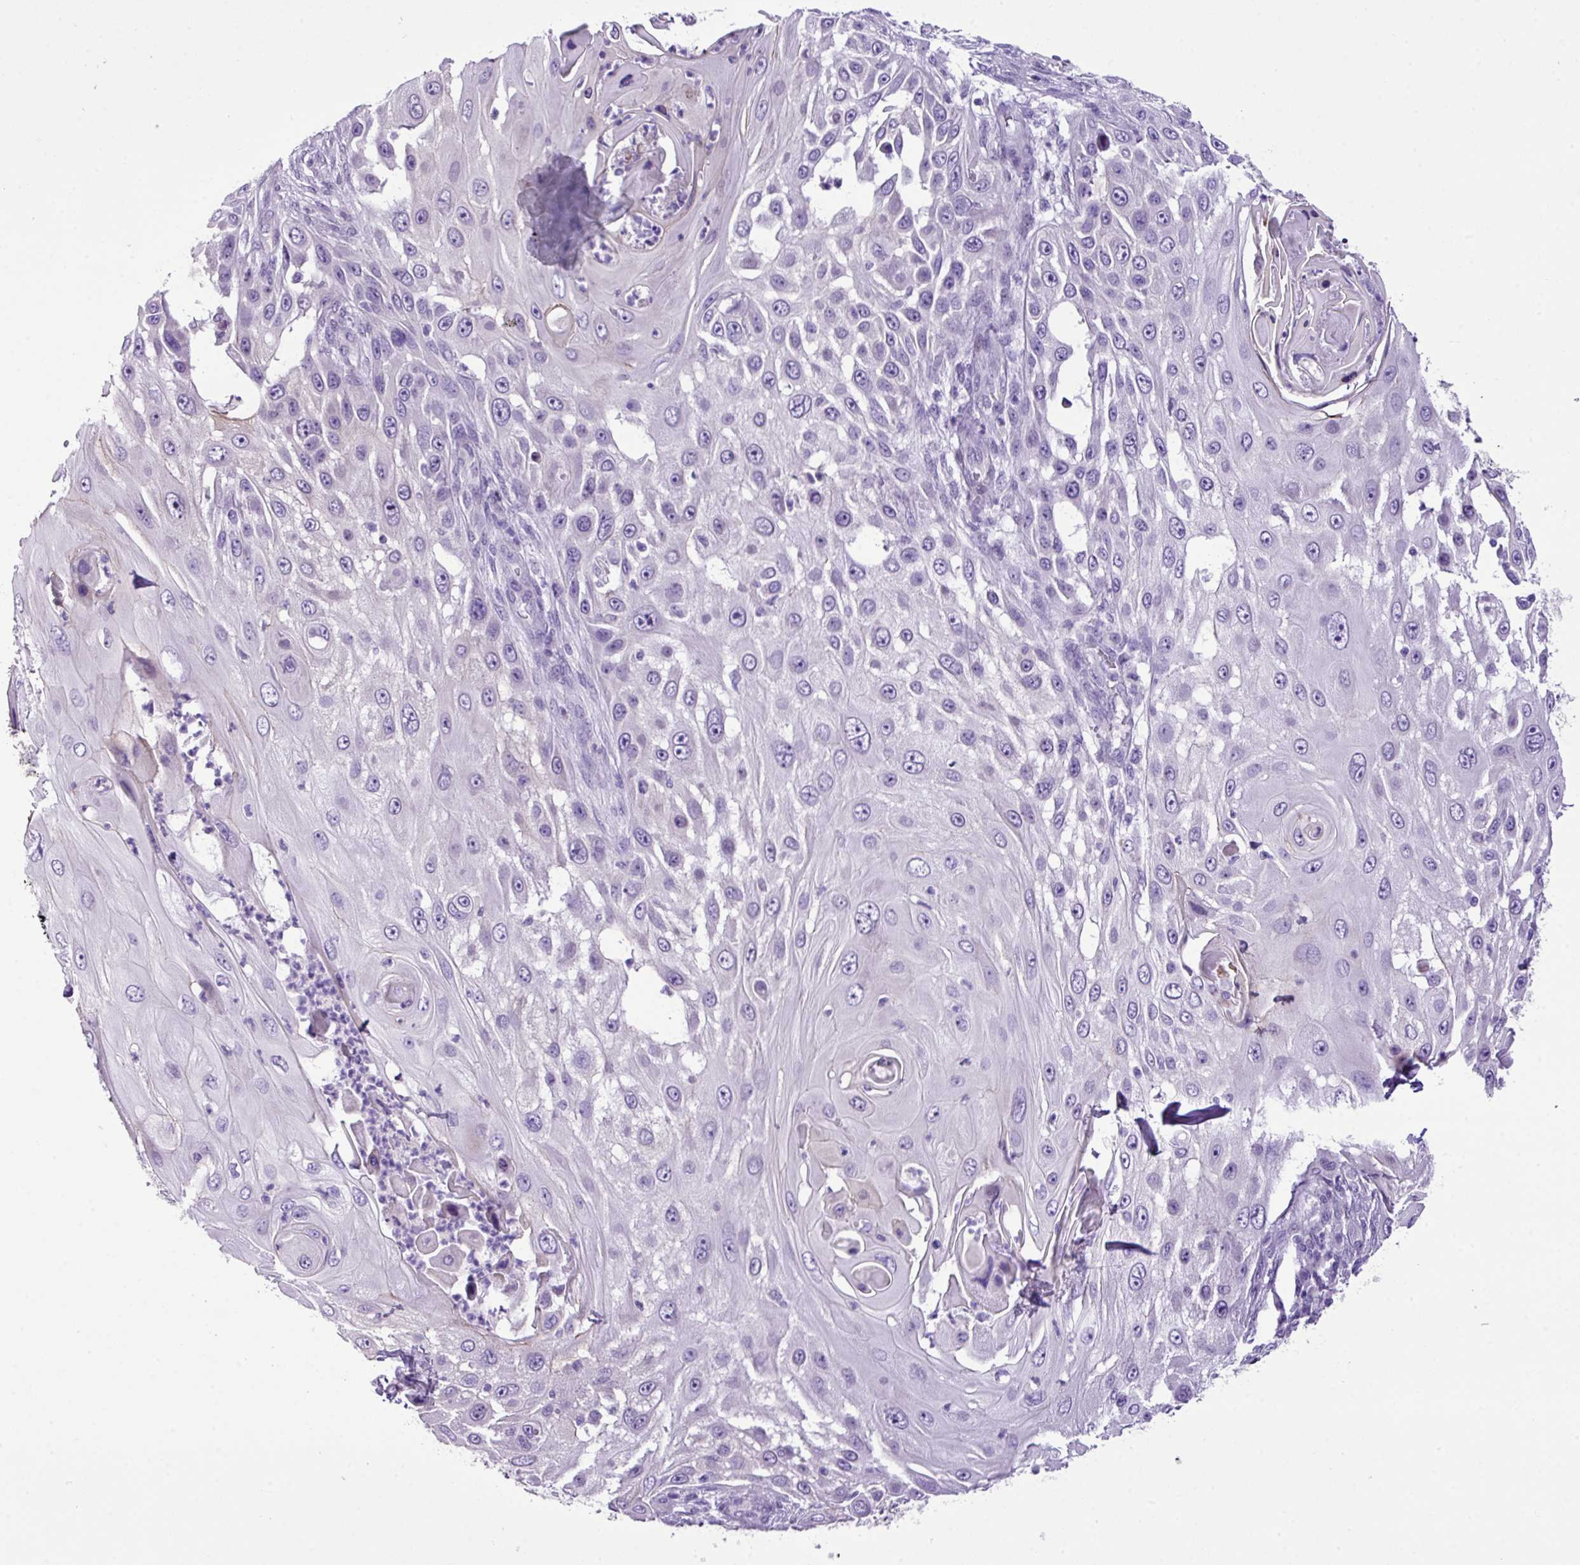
{"staining": {"intensity": "negative", "quantity": "none", "location": "none"}, "tissue": "skin cancer", "cell_type": "Tumor cells", "image_type": "cancer", "snomed": [{"axis": "morphology", "description": "Squamous cell carcinoma, NOS"}, {"axis": "topography", "description": "Skin"}], "caption": "This is an immunohistochemistry (IHC) histopathology image of human squamous cell carcinoma (skin). There is no staining in tumor cells.", "gene": "YLPM1", "patient": {"sex": "female", "age": 44}}